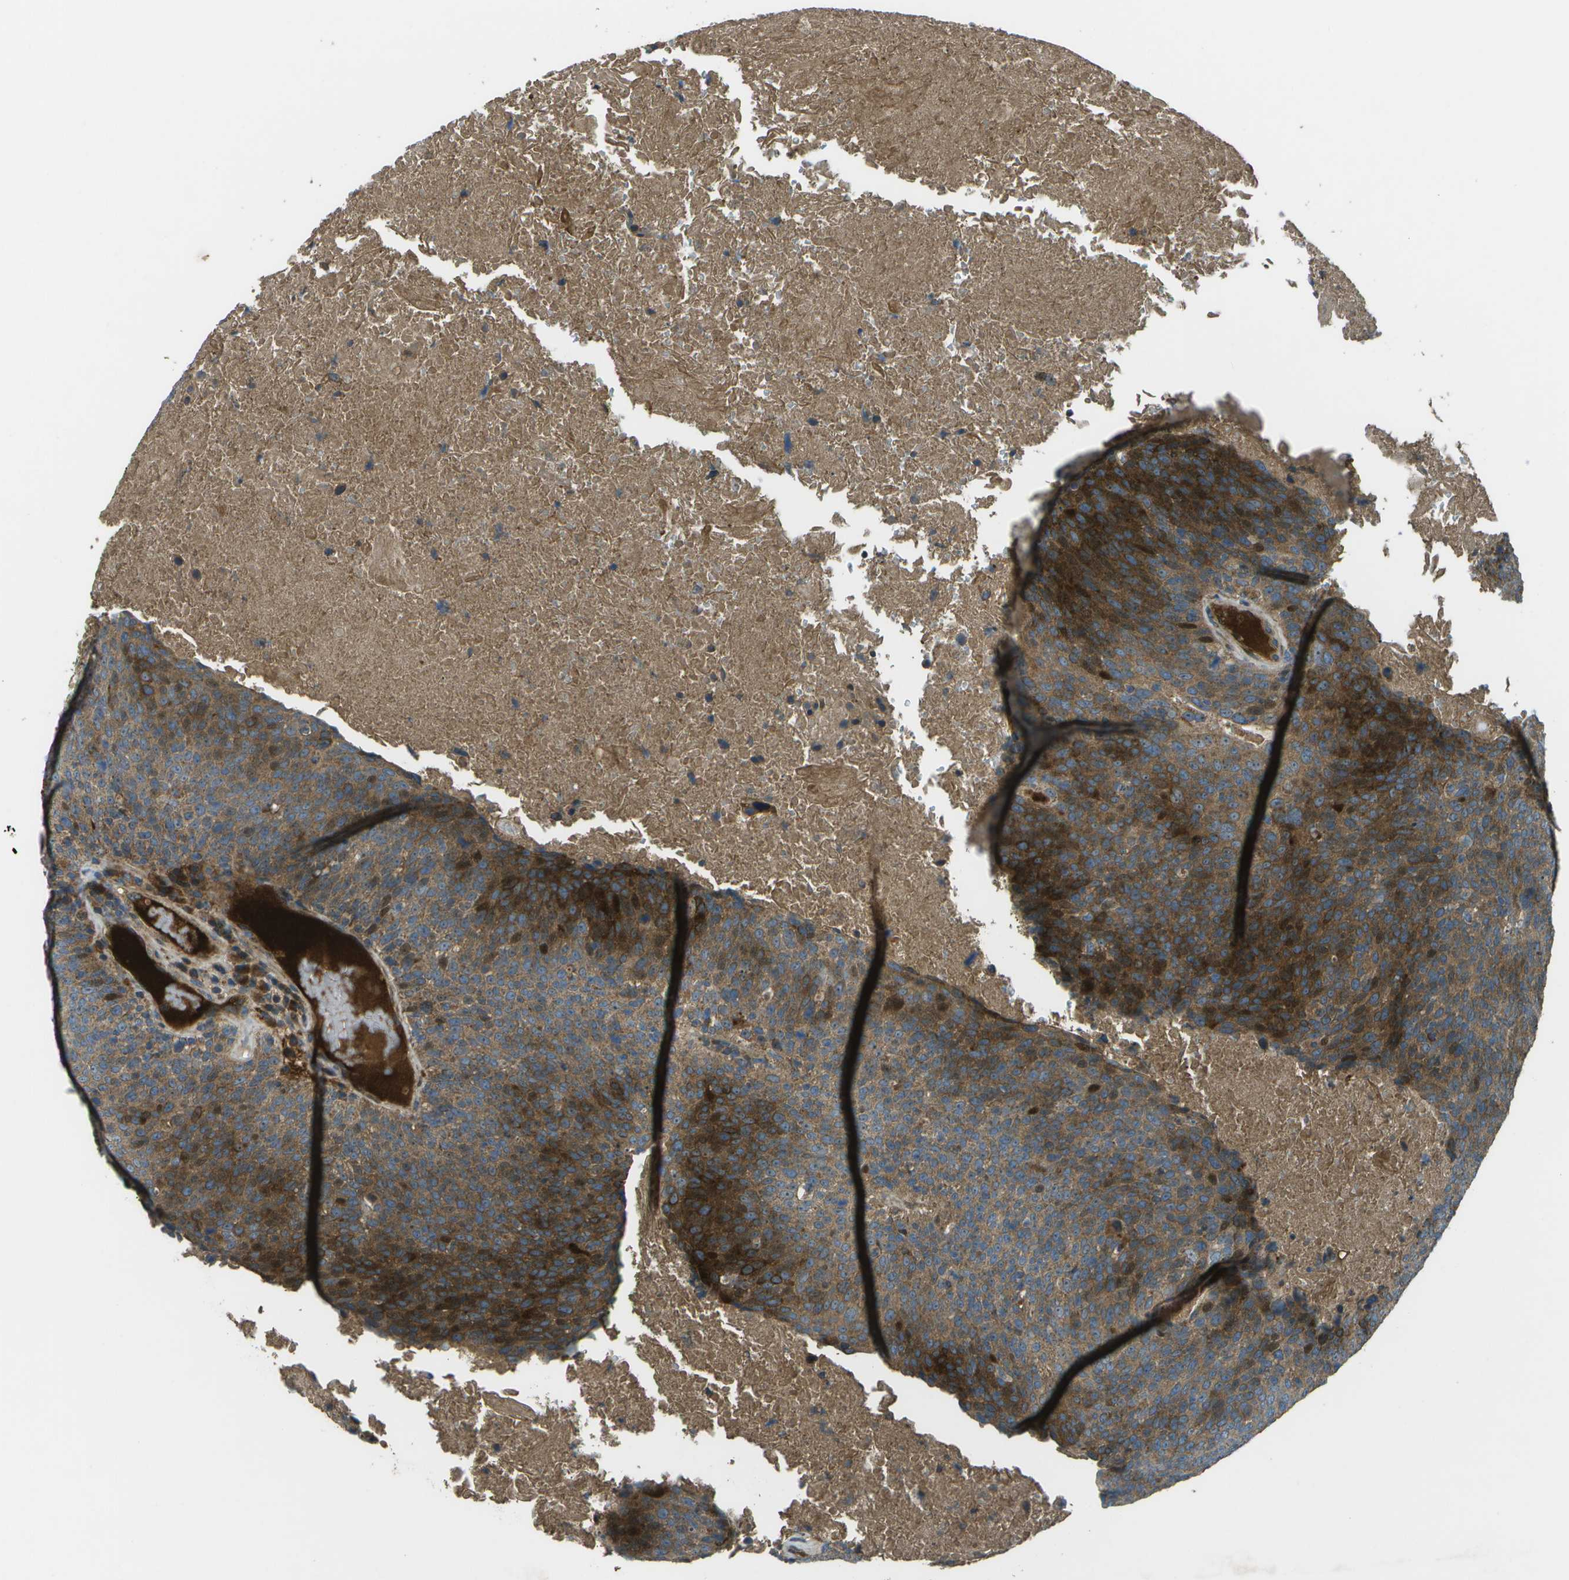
{"staining": {"intensity": "strong", "quantity": ">75%", "location": "cytoplasmic/membranous"}, "tissue": "head and neck cancer", "cell_type": "Tumor cells", "image_type": "cancer", "snomed": [{"axis": "morphology", "description": "Squamous cell carcinoma, NOS"}, {"axis": "morphology", "description": "Squamous cell carcinoma, metastatic, NOS"}, {"axis": "topography", "description": "Lymph node"}, {"axis": "topography", "description": "Head-Neck"}], "caption": "A brown stain shows strong cytoplasmic/membranous expression of a protein in squamous cell carcinoma (head and neck) tumor cells.", "gene": "PXYLP1", "patient": {"sex": "male", "age": 62}}